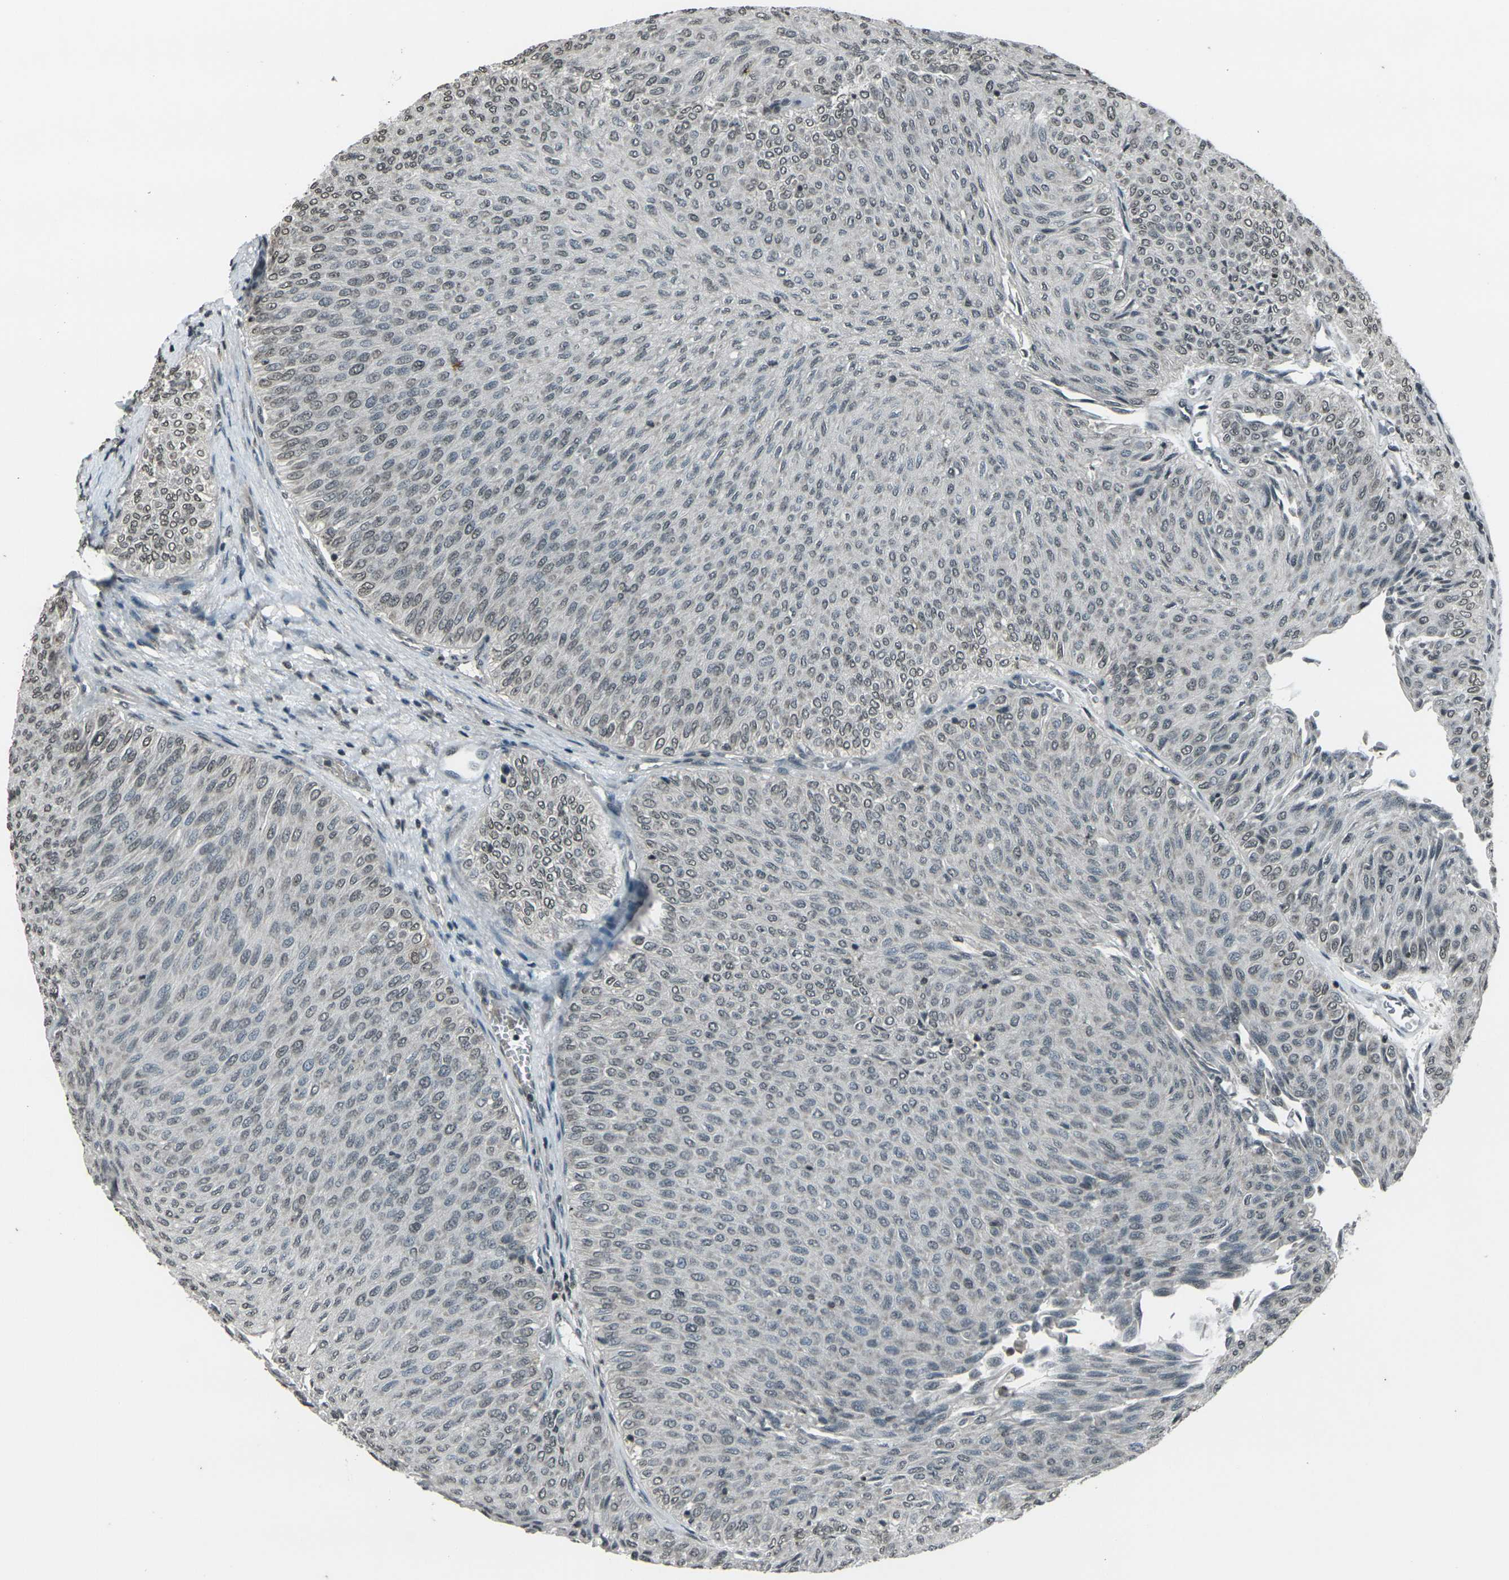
{"staining": {"intensity": "weak", "quantity": "25%-75%", "location": "nuclear"}, "tissue": "urothelial cancer", "cell_type": "Tumor cells", "image_type": "cancer", "snomed": [{"axis": "morphology", "description": "Urothelial carcinoma, Low grade"}, {"axis": "topography", "description": "Urinary bladder"}], "caption": "Immunohistochemical staining of low-grade urothelial carcinoma reveals low levels of weak nuclear protein expression in approximately 25%-75% of tumor cells.", "gene": "PRPF8", "patient": {"sex": "male", "age": 78}}